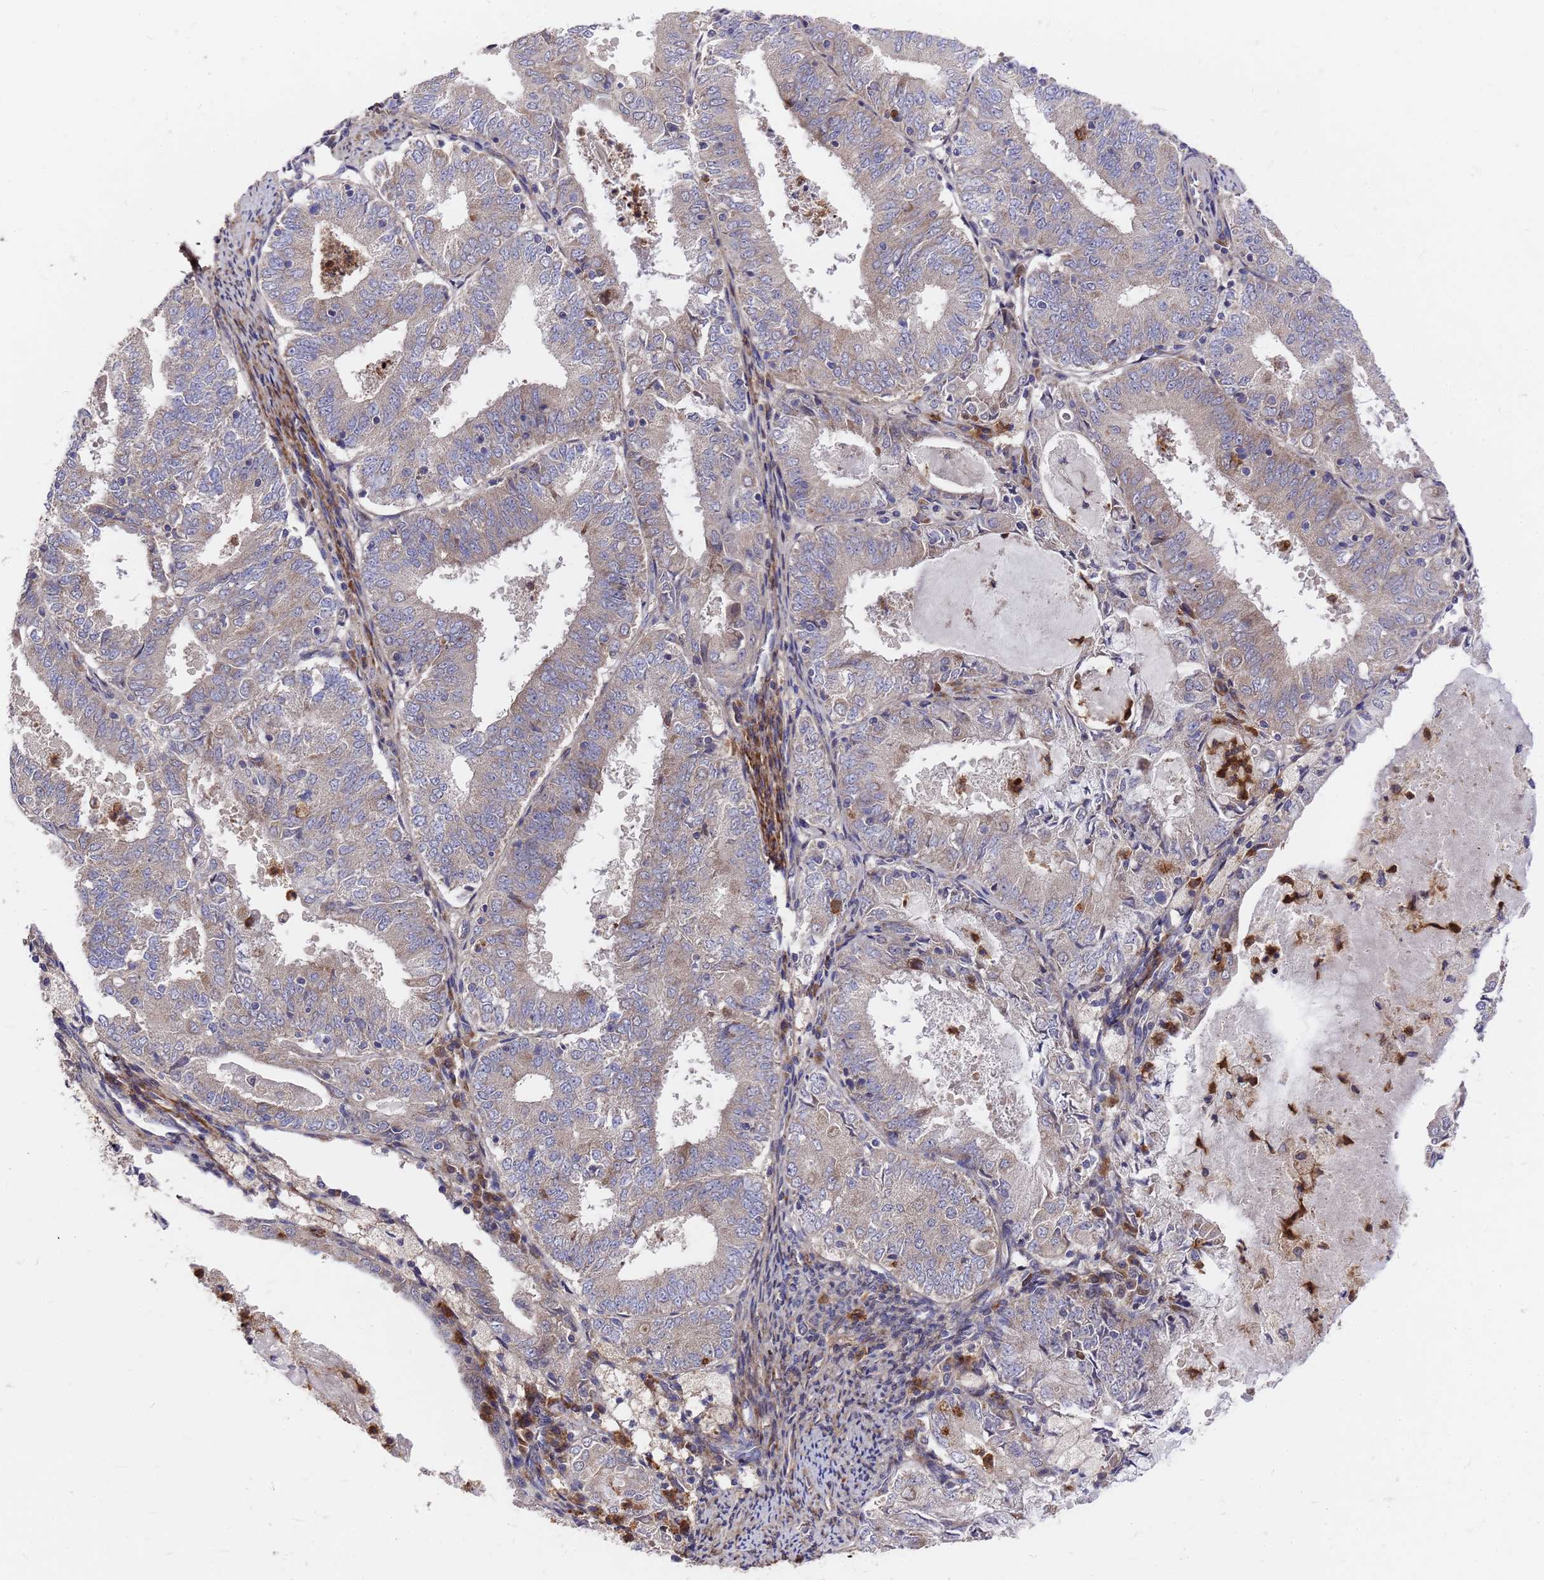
{"staining": {"intensity": "weak", "quantity": "25%-75%", "location": "cytoplasmic/membranous"}, "tissue": "endometrial cancer", "cell_type": "Tumor cells", "image_type": "cancer", "snomed": [{"axis": "morphology", "description": "Adenocarcinoma, NOS"}, {"axis": "topography", "description": "Endometrium"}], "caption": "Endometrial cancer stained with a protein marker shows weak staining in tumor cells.", "gene": "ZNF717", "patient": {"sex": "female", "age": 57}}